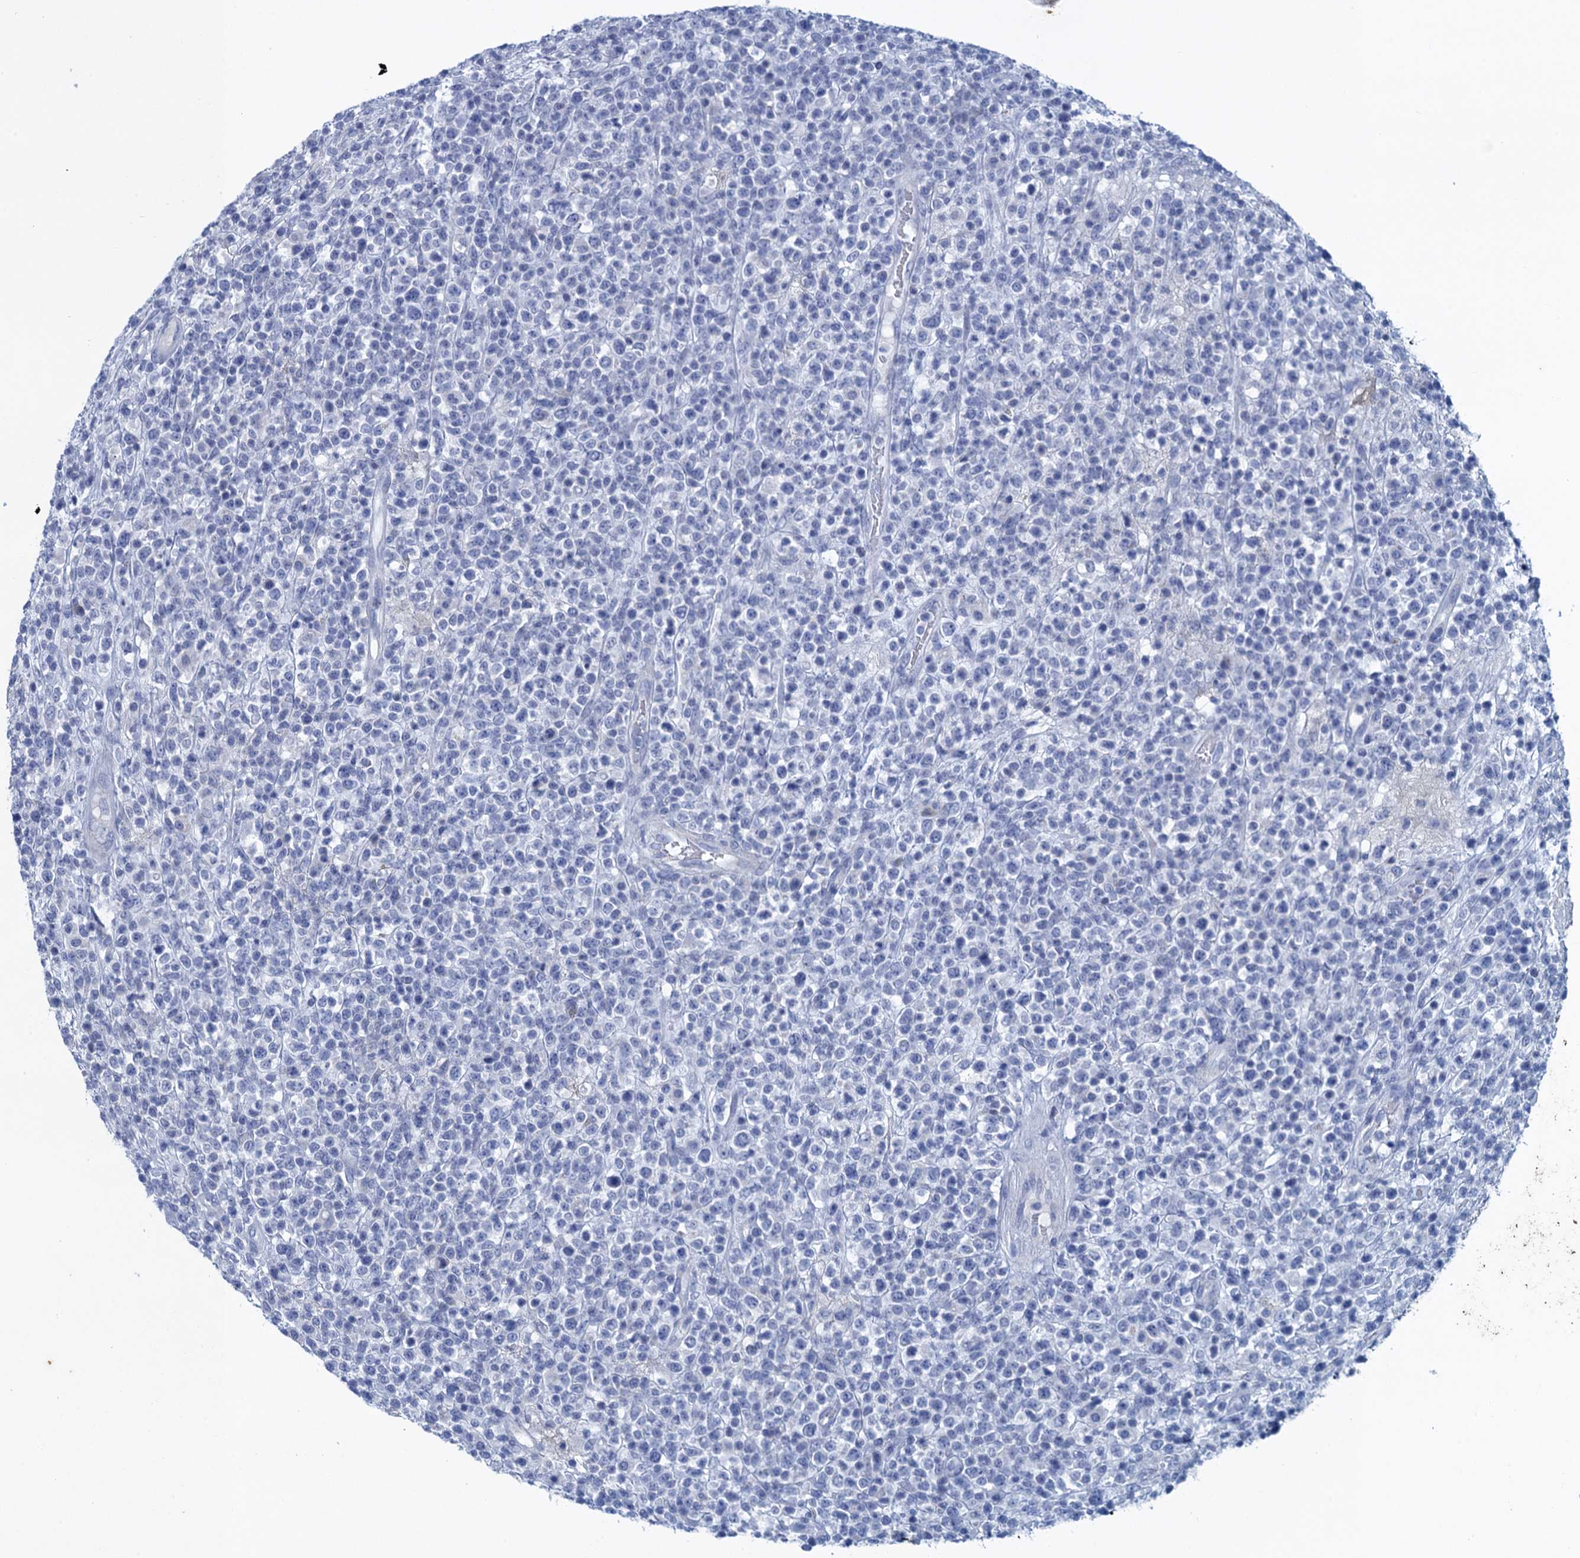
{"staining": {"intensity": "negative", "quantity": "none", "location": "none"}, "tissue": "lymphoma", "cell_type": "Tumor cells", "image_type": "cancer", "snomed": [{"axis": "morphology", "description": "Malignant lymphoma, non-Hodgkin's type, High grade"}, {"axis": "topography", "description": "Colon"}], "caption": "Tumor cells are negative for protein expression in human lymphoma.", "gene": "SCEL", "patient": {"sex": "female", "age": 53}}